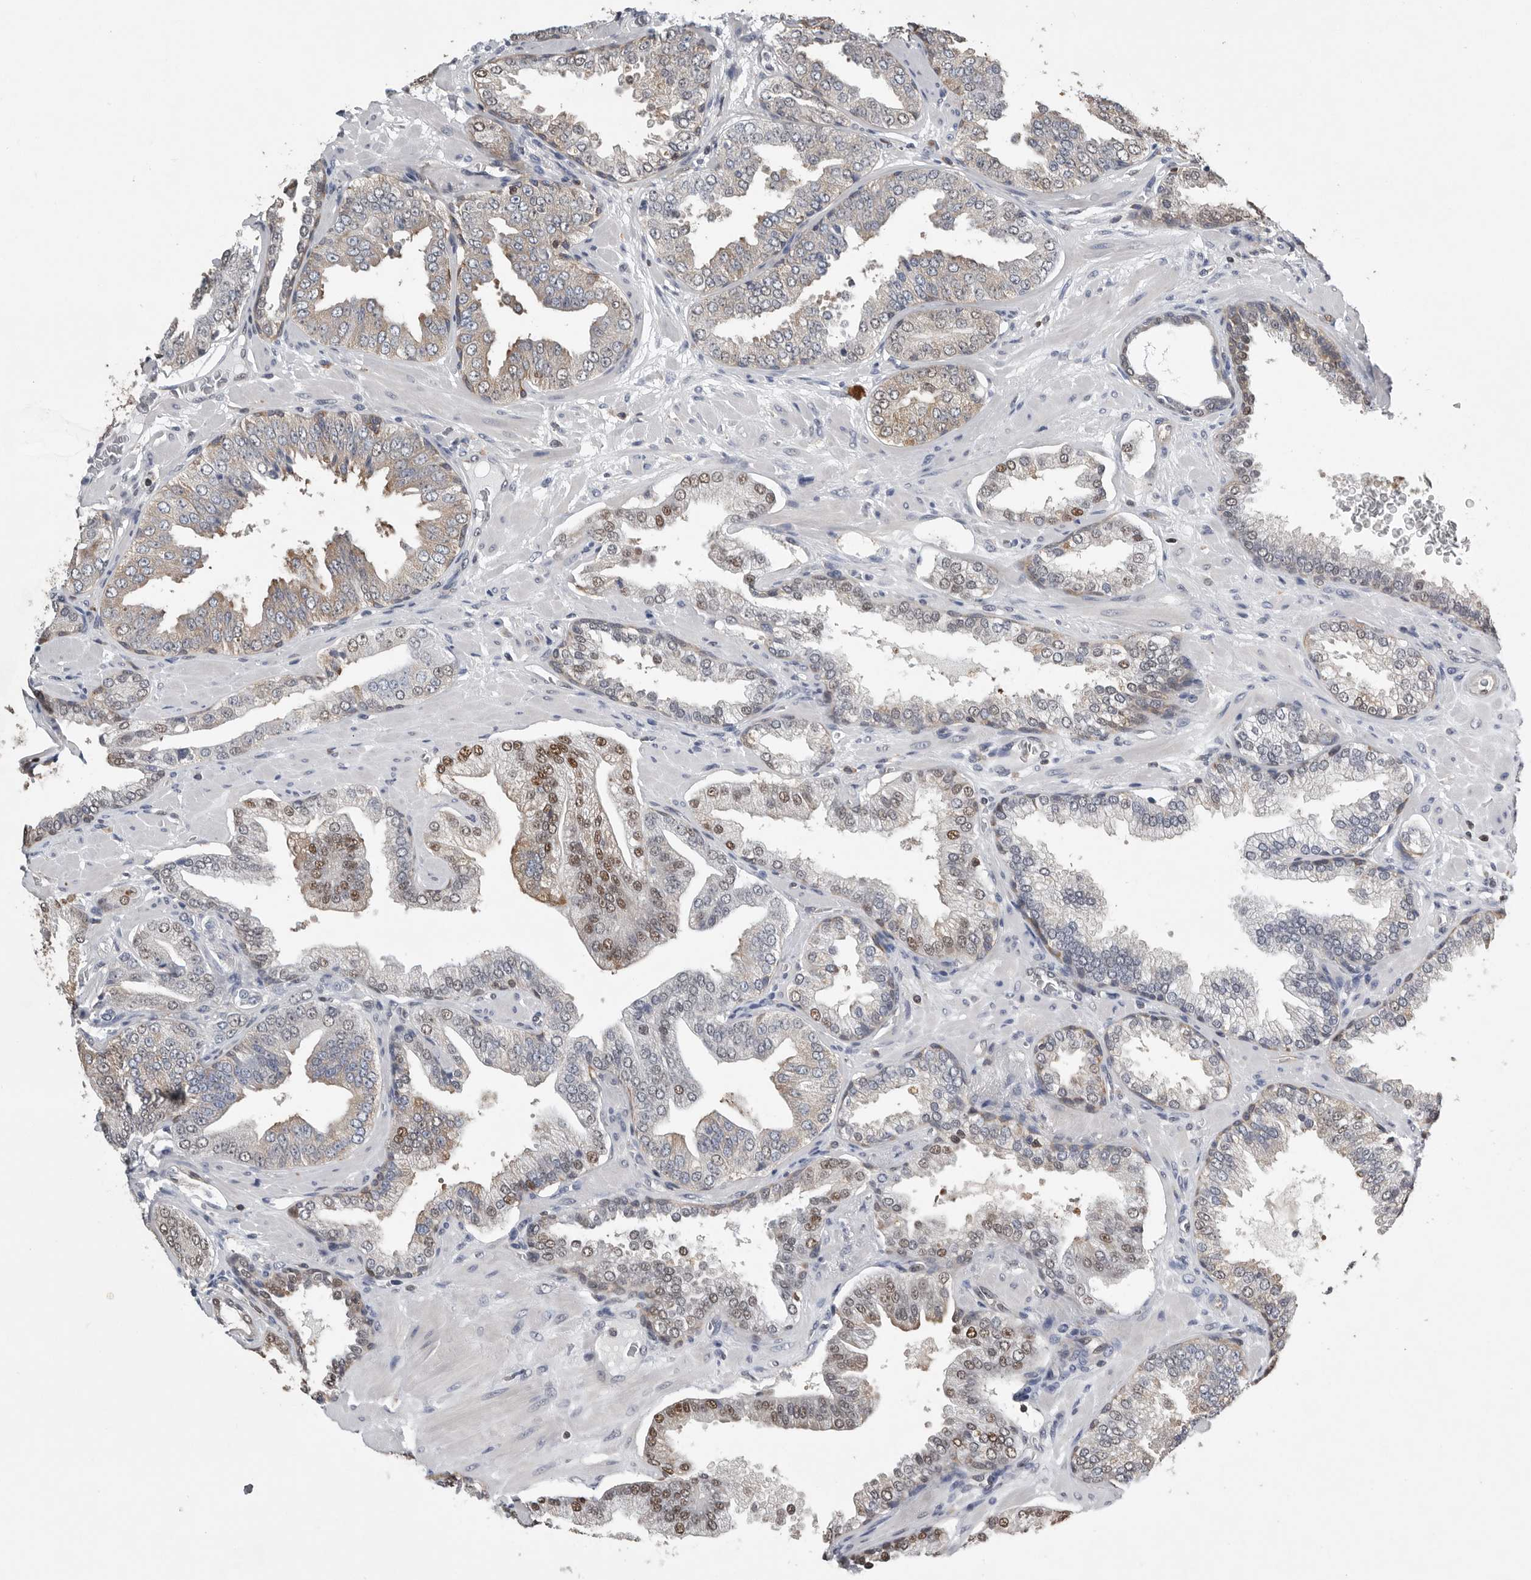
{"staining": {"intensity": "moderate", "quantity": "25%-75%", "location": "cytoplasmic/membranous,nuclear"}, "tissue": "prostate cancer", "cell_type": "Tumor cells", "image_type": "cancer", "snomed": [{"axis": "morphology", "description": "Adenocarcinoma, Low grade"}, {"axis": "topography", "description": "Prostate"}], "caption": "High-power microscopy captured an immunohistochemistry (IHC) image of prostate cancer, revealing moderate cytoplasmic/membranous and nuclear staining in about 25%-75% of tumor cells.", "gene": "PDCD4", "patient": {"sex": "male", "age": 62}}